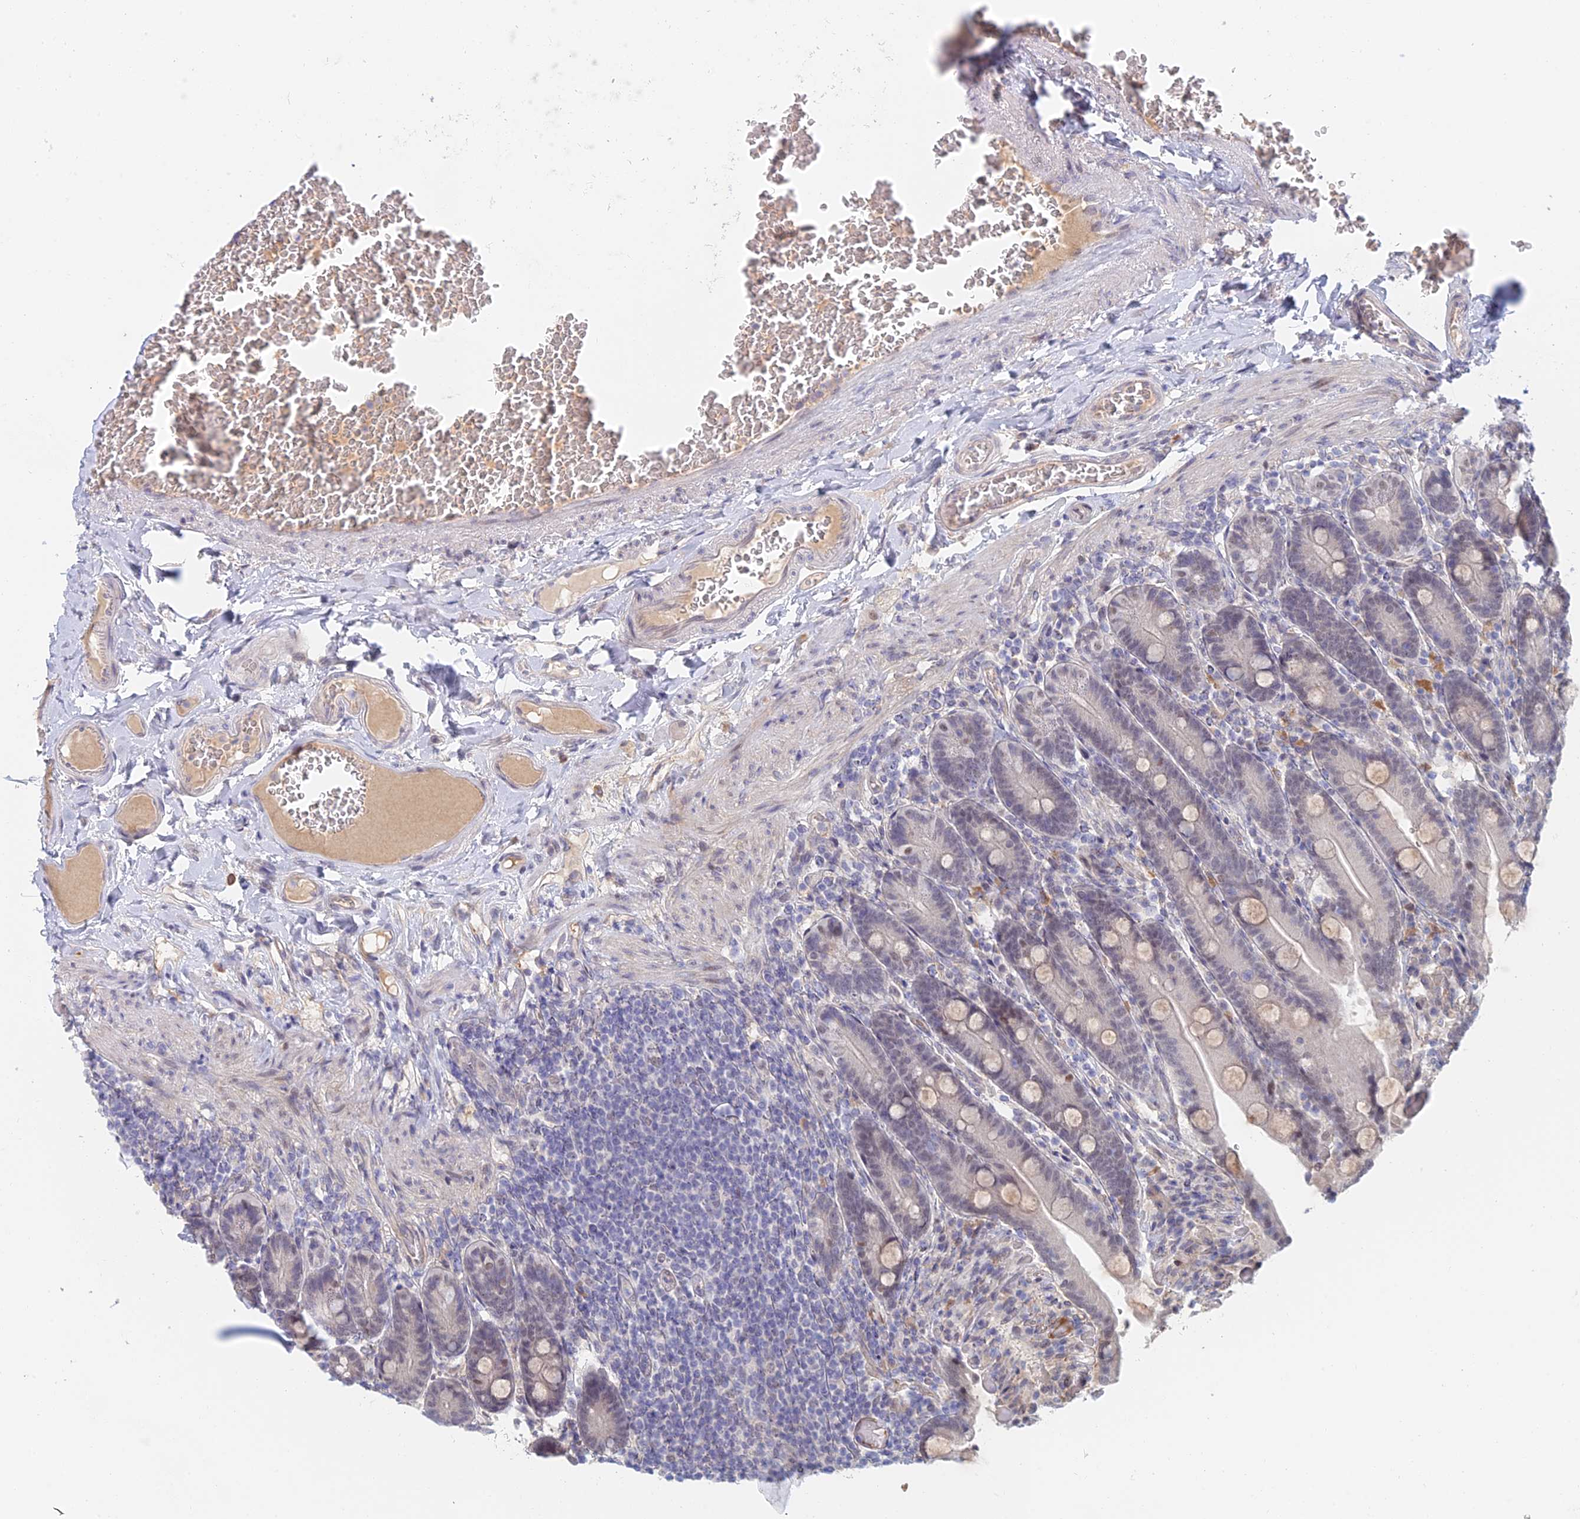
{"staining": {"intensity": "weak", "quantity": "25%-75%", "location": "nuclear"}, "tissue": "duodenum", "cell_type": "Glandular cells", "image_type": "normal", "snomed": [{"axis": "morphology", "description": "Normal tissue, NOS"}, {"axis": "topography", "description": "Duodenum"}], "caption": "Immunohistochemical staining of unremarkable duodenum reveals low levels of weak nuclear staining in about 25%-75% of glandular cells. (Stains: DAB in brown, nuclei in blue, Microscopy: brightfield microscopy at high magnification).", "gene": "ZUP1", "patient": {"sex": "female", "age": 62}}